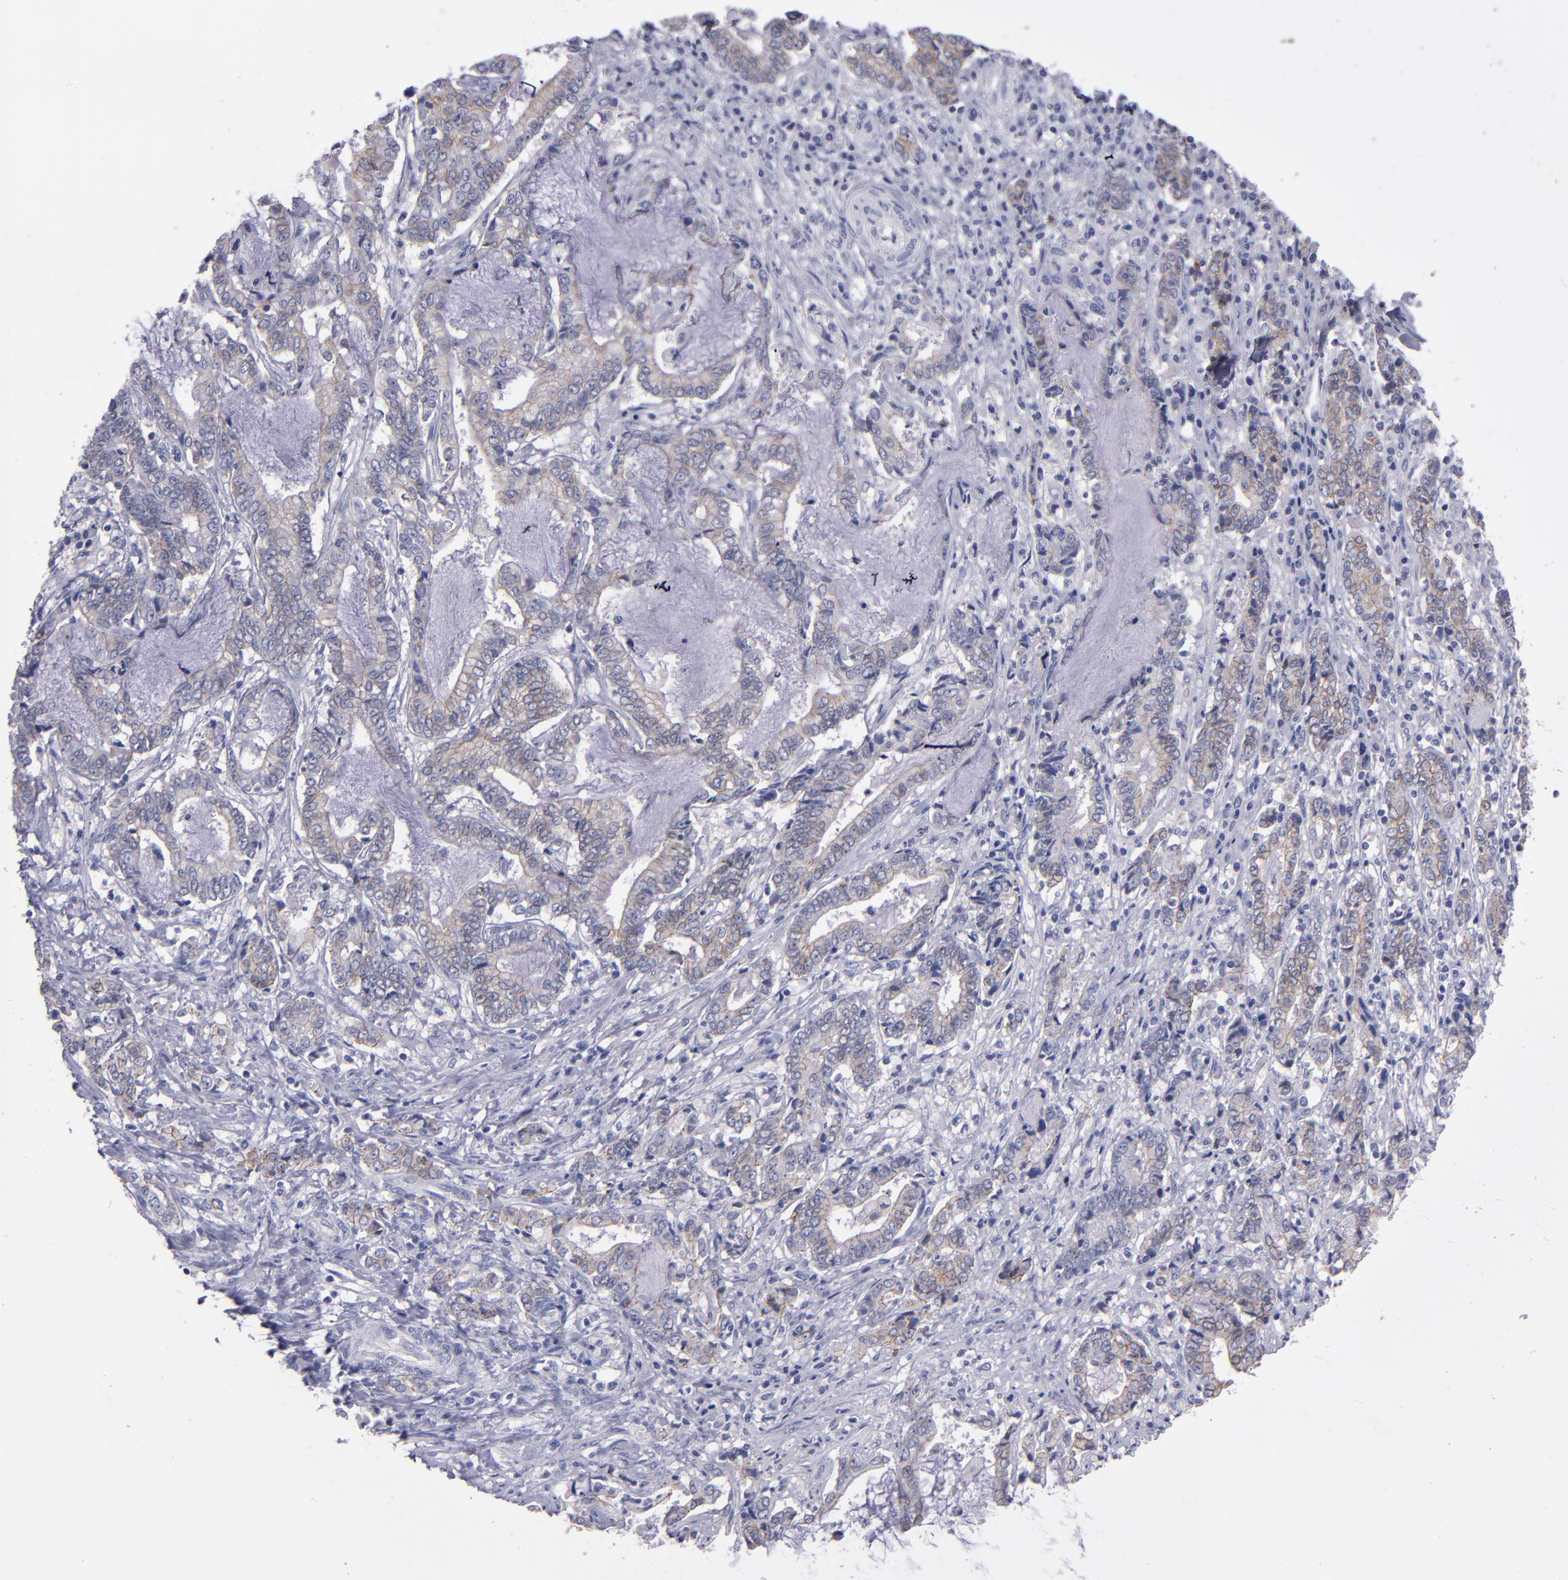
{"staining": {"intensity": "weak", "quantity": ">75%", "location": "cytoplasmic/membranous"}, "tissue": "liver cancer", "cell_type": "Tumor cells", "image_type": "cancer", "snomed": [{"axis": "morphology", "description": "Cholangiocarcinoma"}, {"axis": "topography", "description": "Liver"}], "caption": "About >75% of tumor cells in human liver cholangiocarcinoma display weak cytoplasmic/membranous protein expression as visualized by brown immunohistochemical staining.", "gene": "CDH3", "patient": {"sex": "male", "age": 57}}